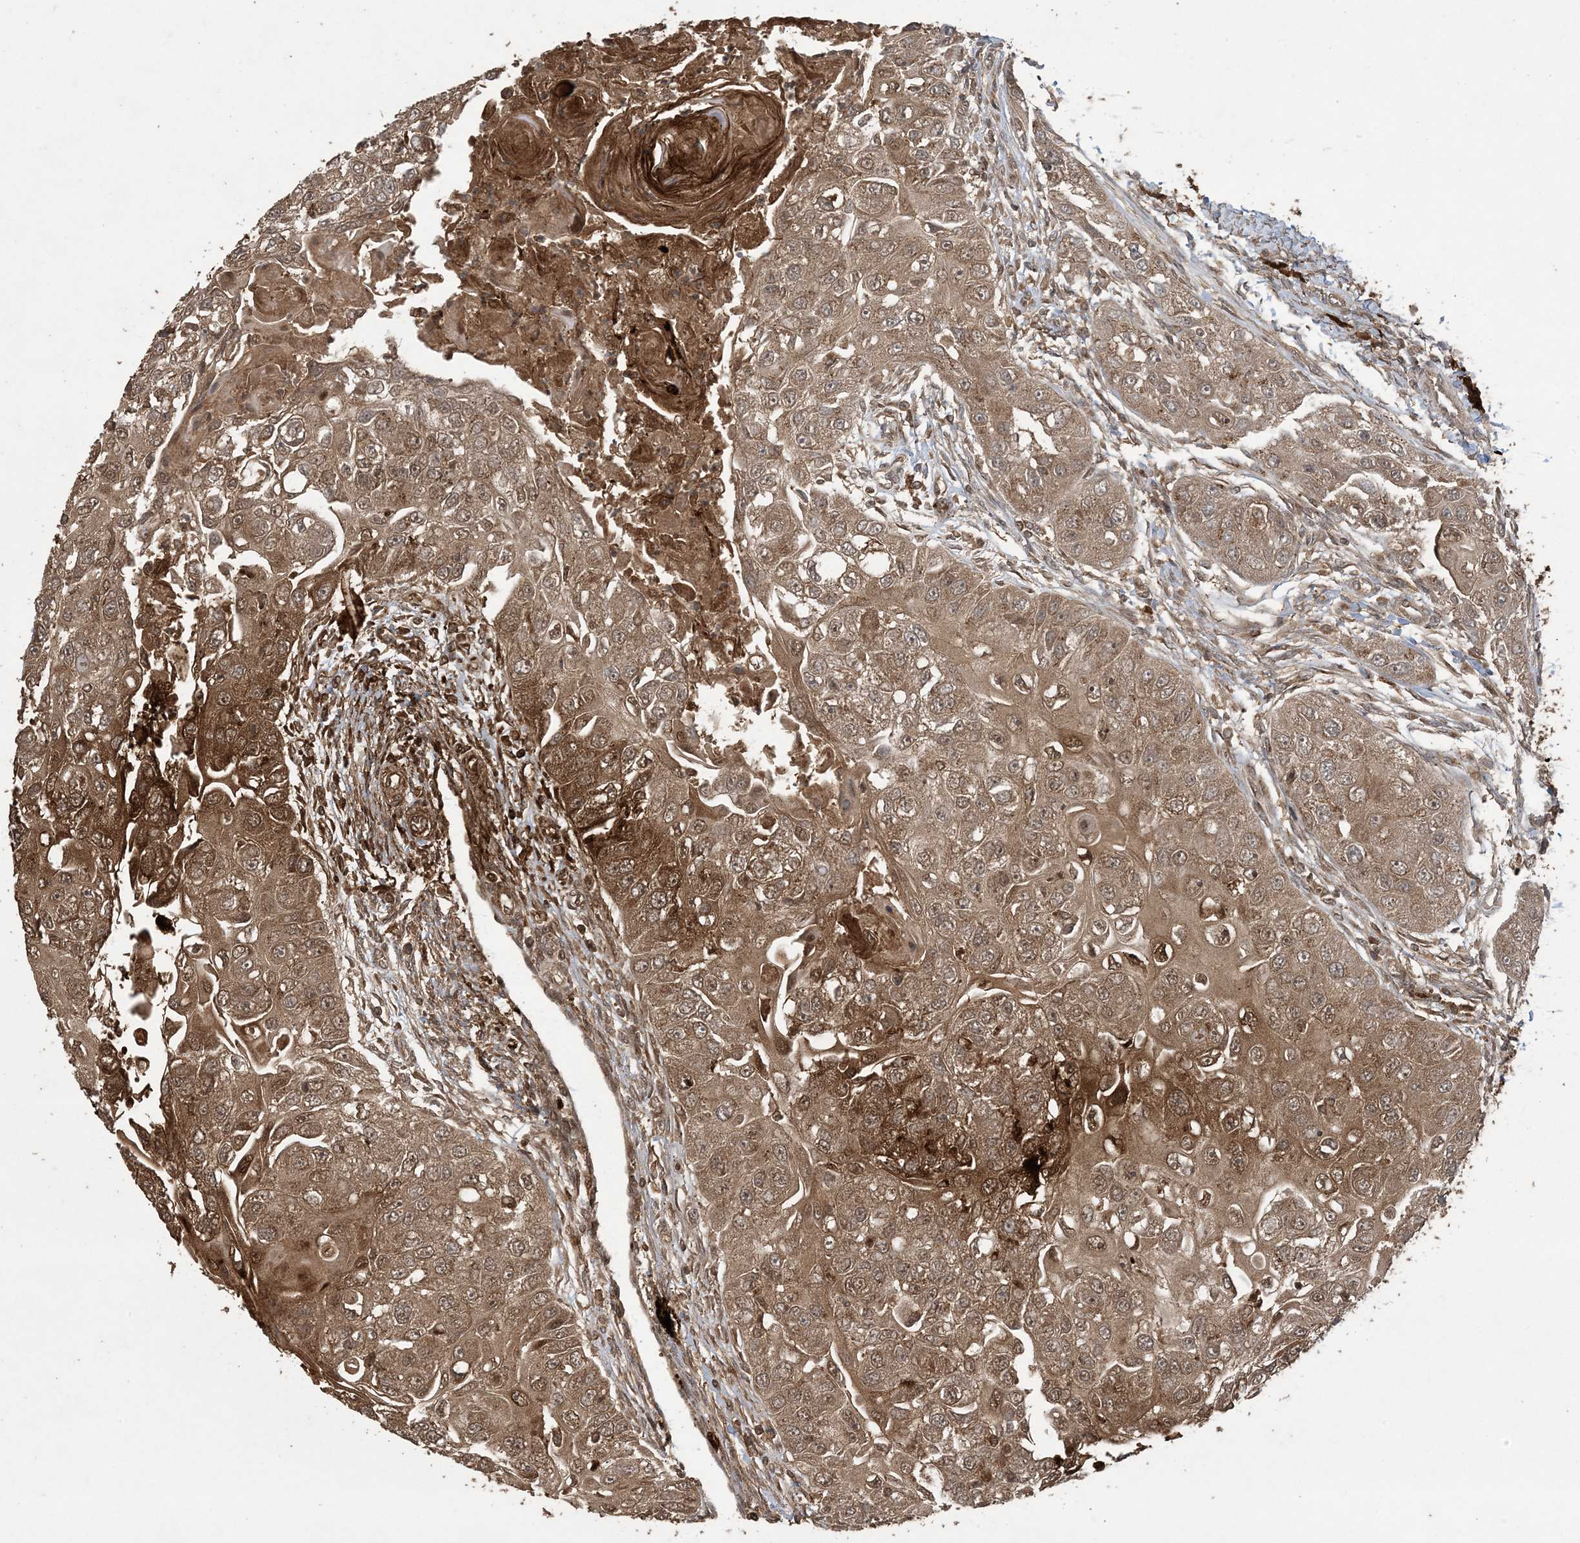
{"staining": {"intensity": "moderate", "quantity": ">75%", "location": "cytoplasmic/membranous,nuclear"}, "tissue": "head and neck cancer", "cell_type": "Tumor cells", "image_type": "cancer", "snomed": [{"axis": "morphology", "description": "Normal tissue, NOS"}, {"axis": "morphology", "description": "Squamous cell carcinoma, NOS"}, {"axis": "topography", "description": "Skeletal muscle"}, {"axis": "topography", "description": "Head-Neck"}], "caption": "About >75% of tumor cells in head and neck cancer reveal moderate cytoplasmic/membranous and nuclear protein positivity as visualized by brown immunohistochemical staining.", "gene": "EFCAB8", "patient": {"sex": "male", "age": 51}}